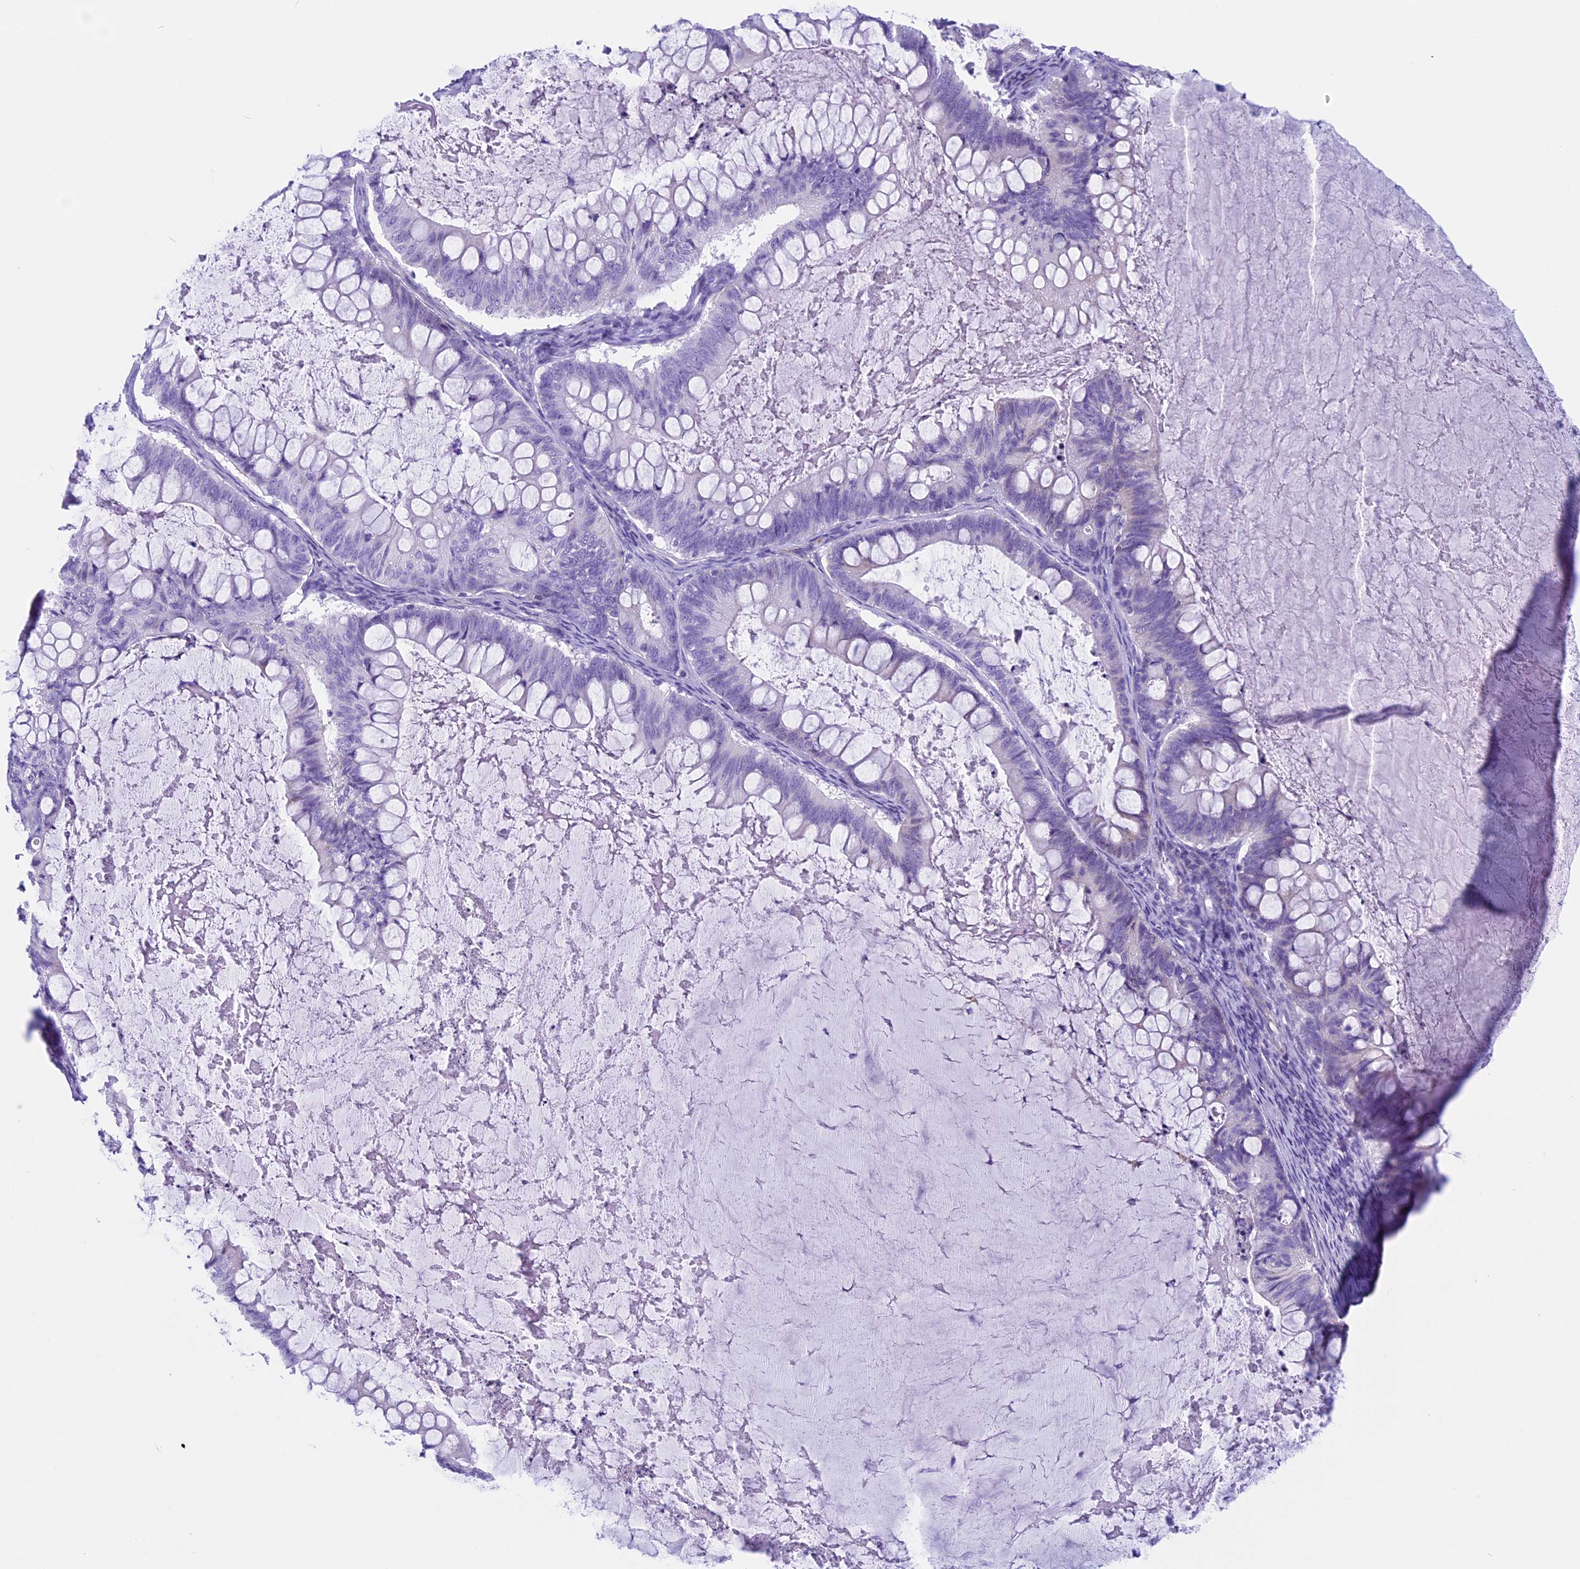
{"staining": {"intensity": "negative", "quantity": "none", "location": "none"}, "tissue": "ovarian cancer", "cell_type": "Tumor cells", "image_type": "cancer", "snomed": [{"axis": "morphology", "description": "Cystadenocarcinoma, mucinous, NOS"}, {"axis": "topography", "description": "Ovary"}], "caption": "Immunohistochemistry (IHC) micrograph of neoplastic tissue: ovarian cancer (mucinous cystadenocarcinoma) stained with DAB (3,3'-diaminobenzidine) displays no significant protein expression in tumor cells.", "gene": "ZNF563", "patient": {"sex": "female", "age": 61}}